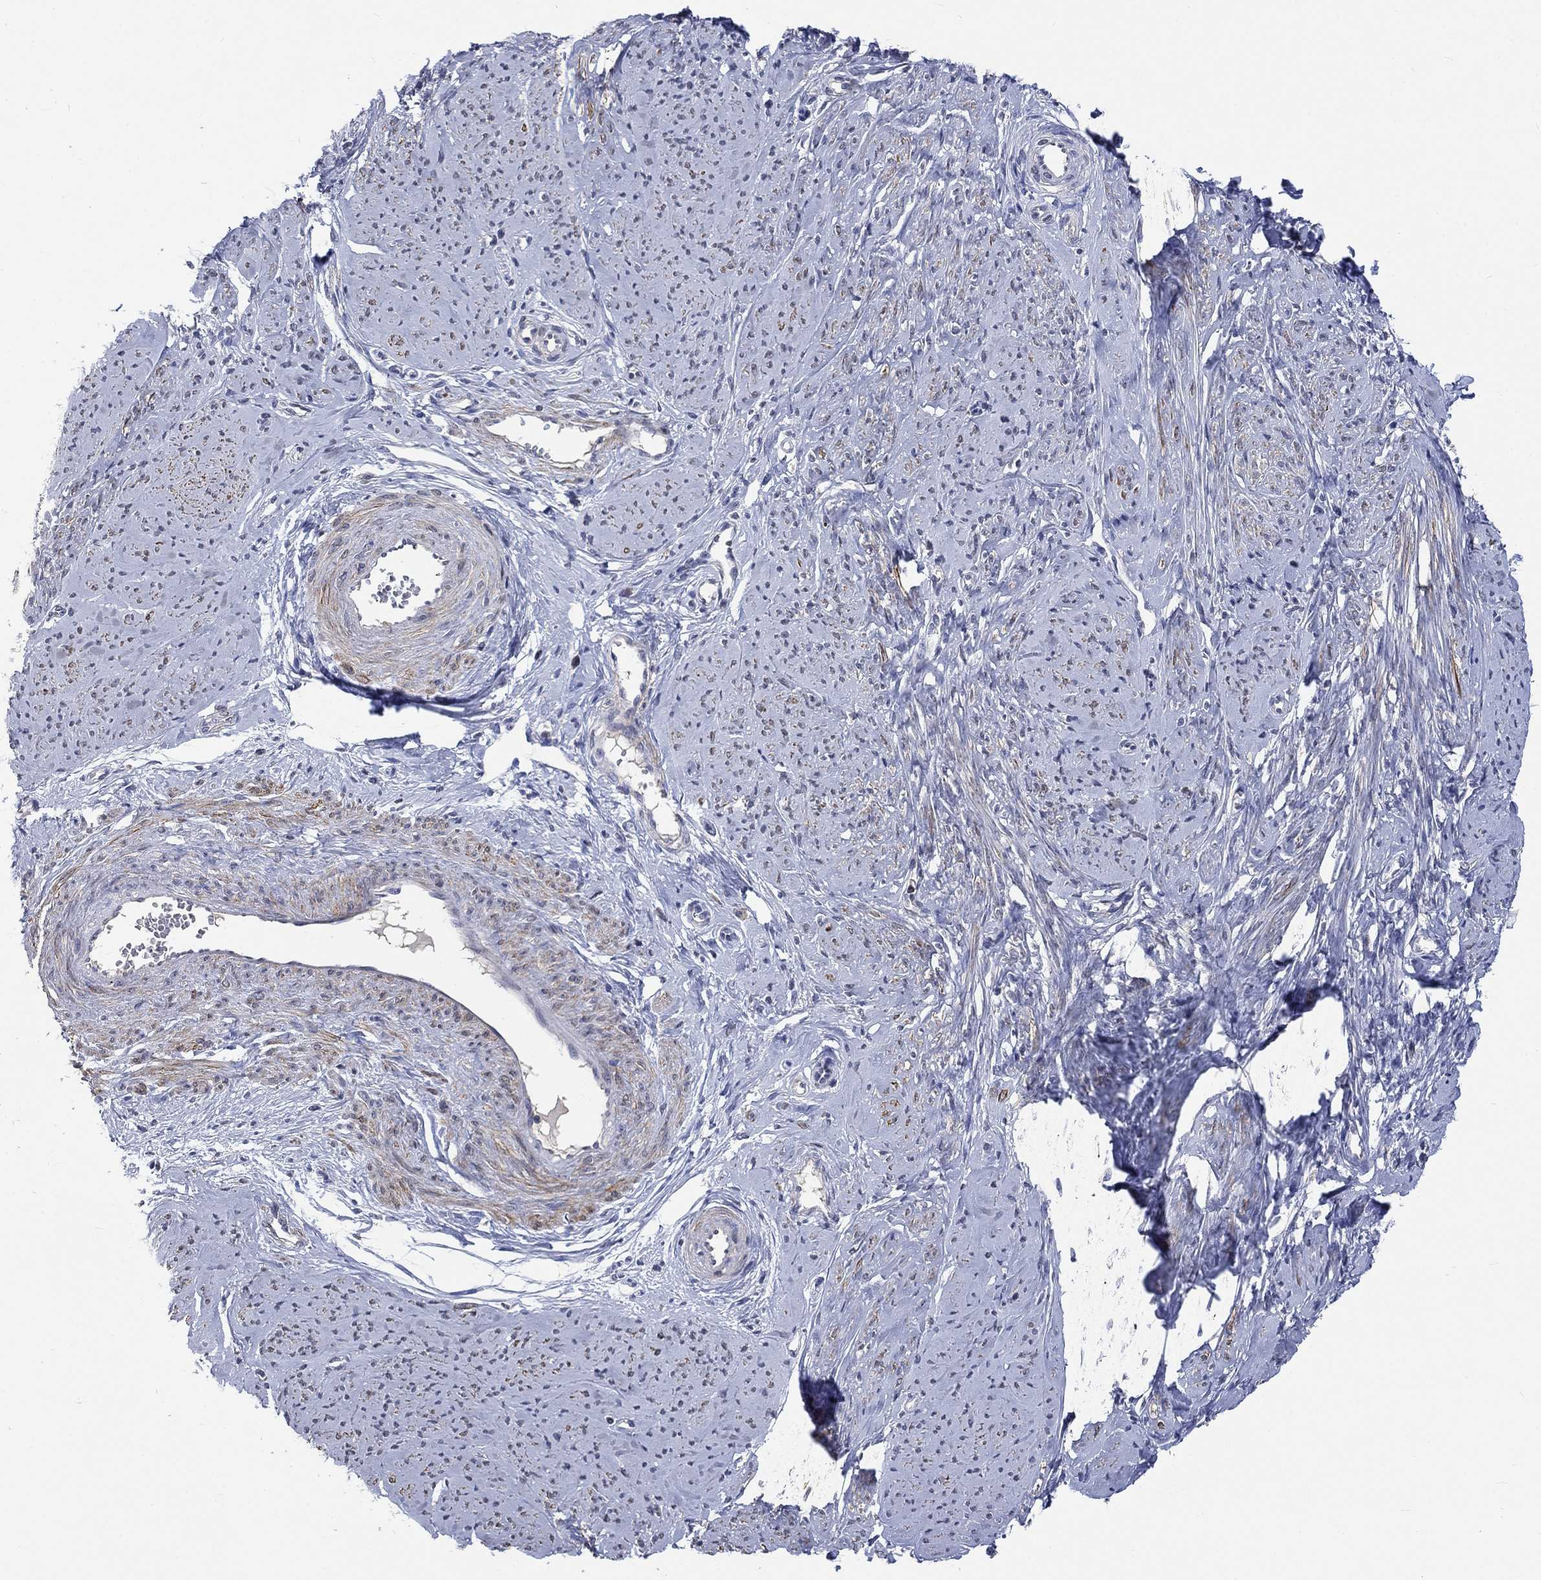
{"staining": {"intensity": "moderate", "quantity": "25%-75%", "location": "cytoplasmic/membranous"}, "tissue": "smooth muscle", "cell_type": "Smooth muscle cells", "image_type": "normal", "snomed": [{"axis": "morphology", "description": "Normal tissue, NOS"}, {"axis": "topography", "description": "Smooth muscle"}], "caption": "Smooth muscle stained with DAB IHC shows medium levels of moderate cytoplasmic/membranous staining in approximately 25%-75% of smooth muscle cells.", "gene": "ZBTB18", "patient": {"sex": "female", "age": 48}}